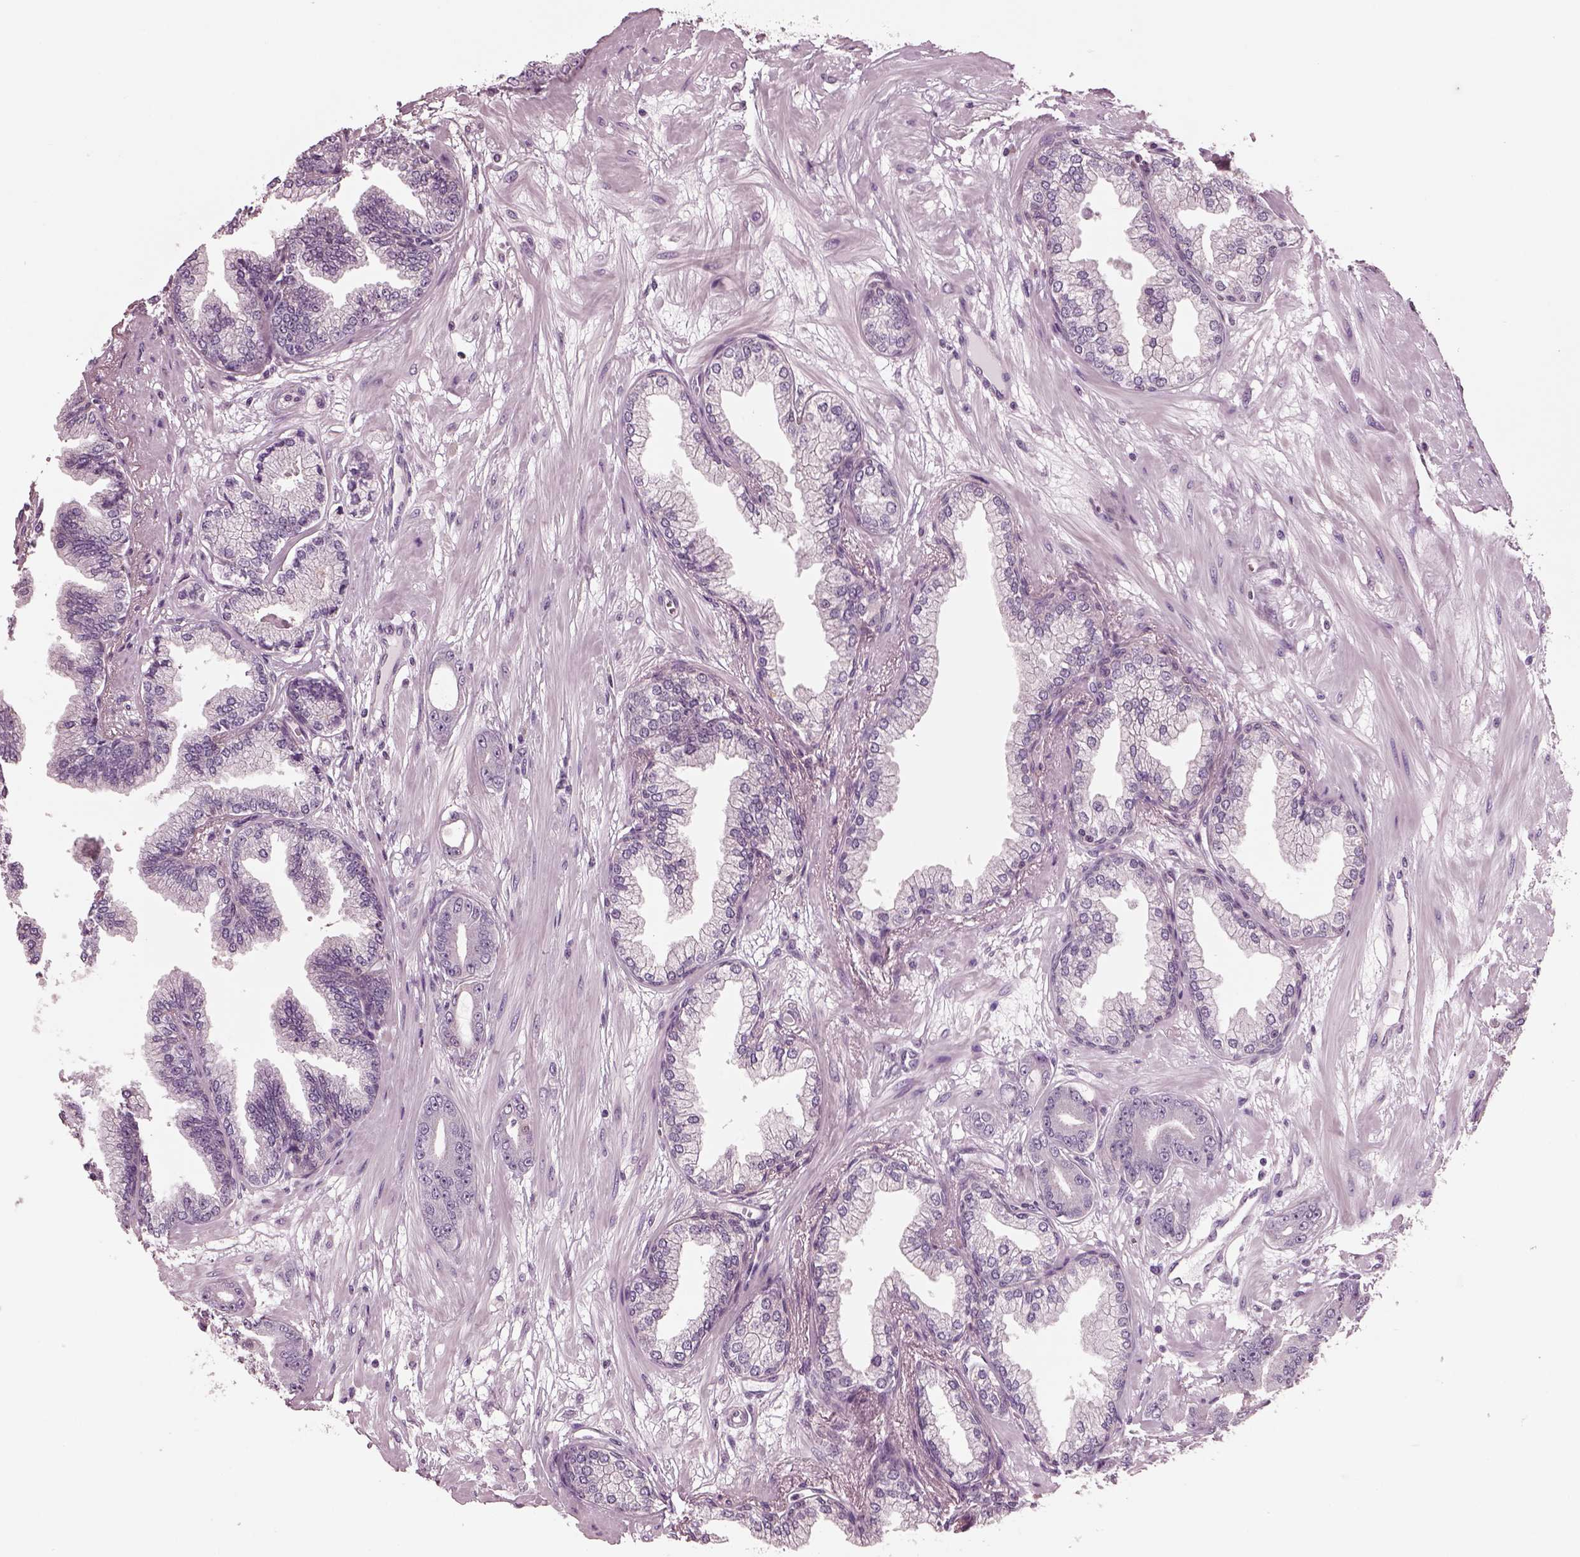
{"staining": {"intensity": "negative", "quantity": "none", "location": "none"}, "tissue": "prostate cancer", "cell_type": "Tumor cells", "image_type": "cancer", "snomed": [{"axis": "morphology", "description": "Adenocarcinoma, Low grade"}, {"axis": "topography", "description": "Prostate"}], "caption": "Image shows no protein positivity in tumor cells of prostate cancer (adenocarcinoma (low-grade)) tissue.", "gene": "SRI", "patient": {"sex": "male", "age": 64}}